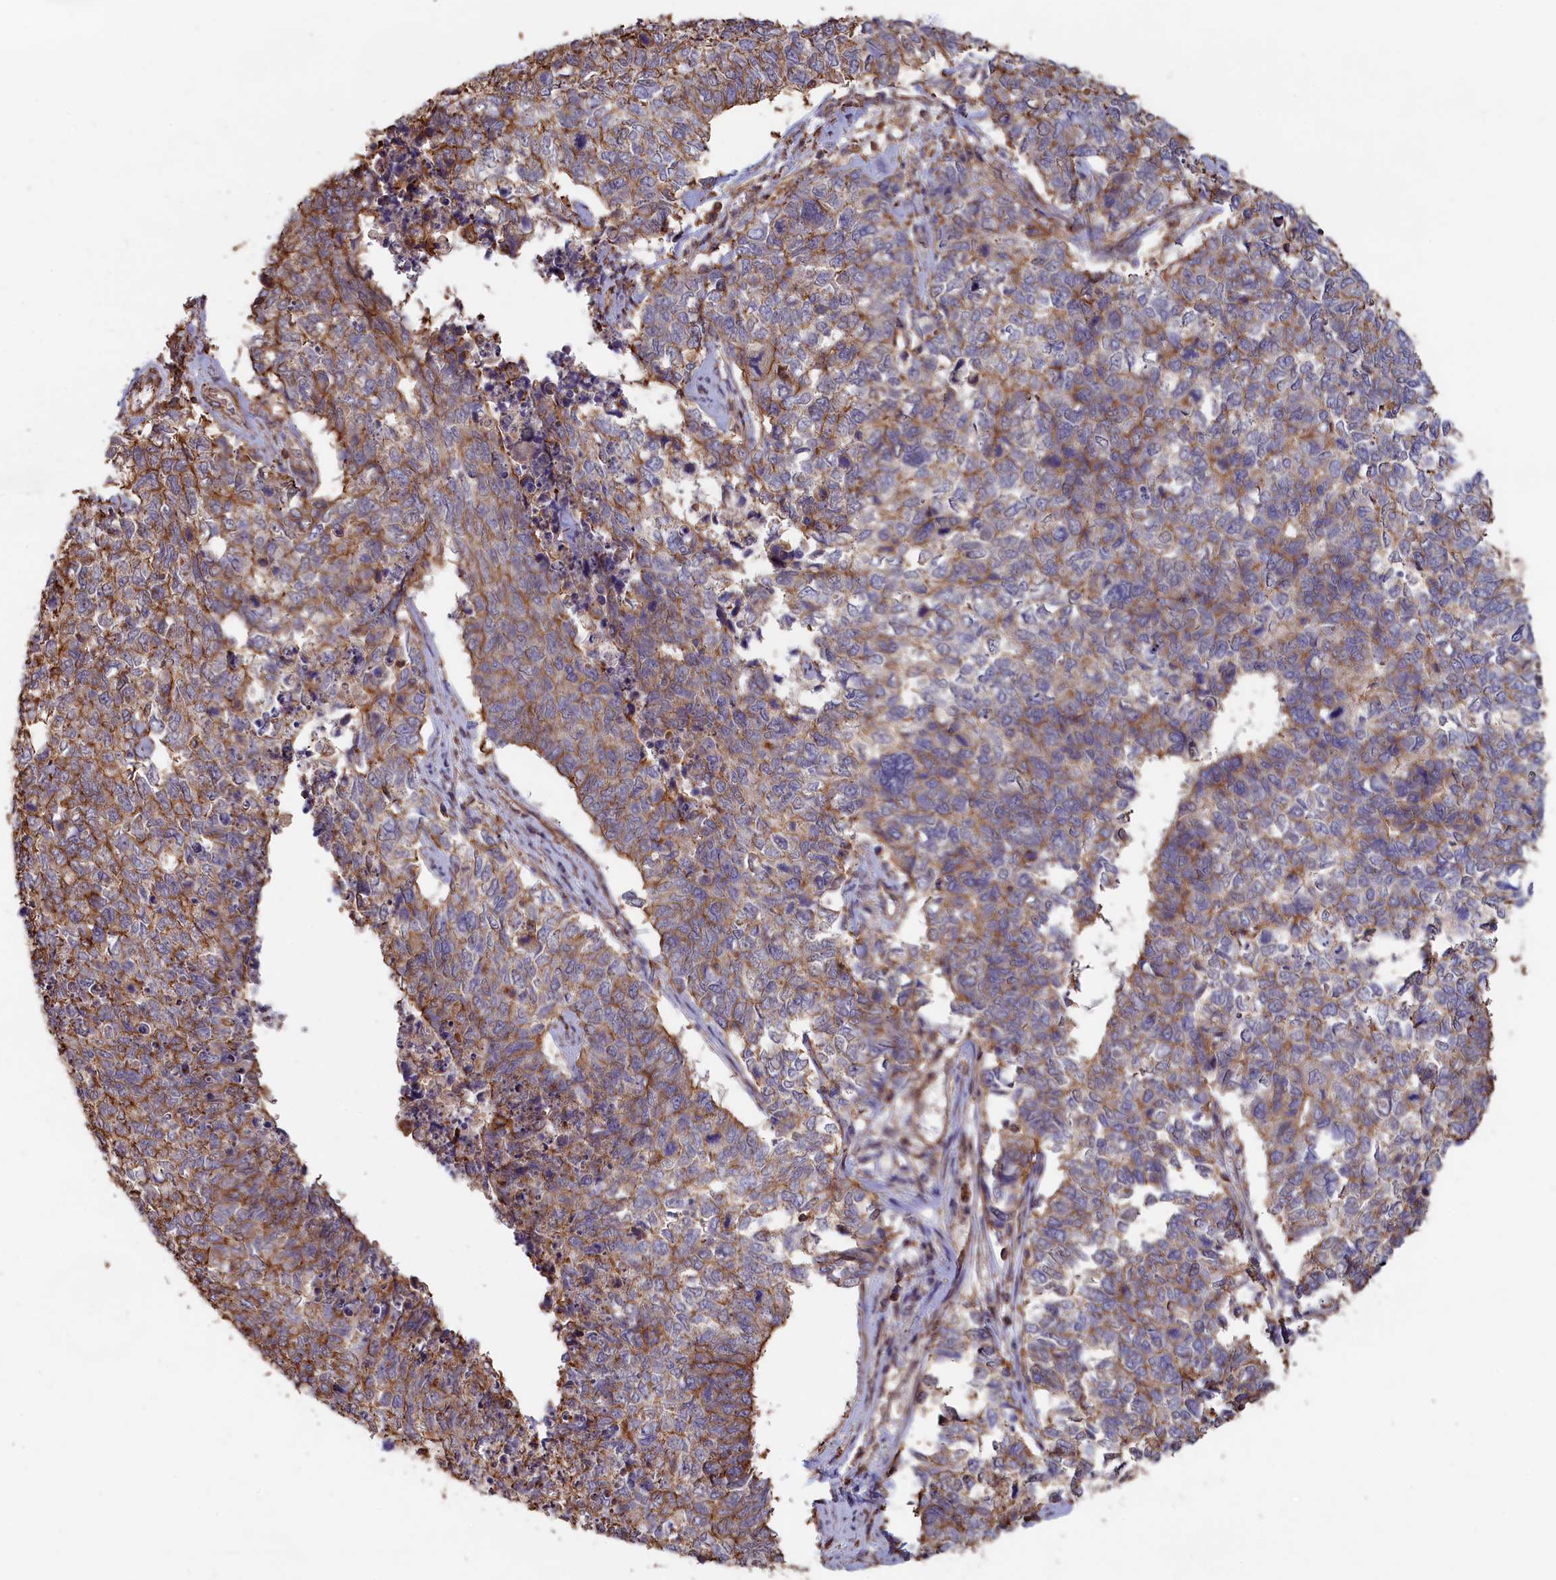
{"staining": {"intensity": "moderate", "quantity": "<25%", "location": "cytoplasmic/membranous"}, "tissue": "cervical cancer", "cell_type": "Tumor cells", "image_type": "cancer", "snomed": [{"axis": "morphology", "description": "Squamous cell carcinoma, NOS"}, {"axis": "topography", "description": "Cervix"}], "caption": "IHC photomicrograph of squamous cell carcinoma (cervical) stained for a protein (brown), which shows low levels of moderate cytoplasmic/membranous positivity in about <25% of tumor cells.", "gene": "ANKRD27", "patient": {"sex": "female", "age": 63}}